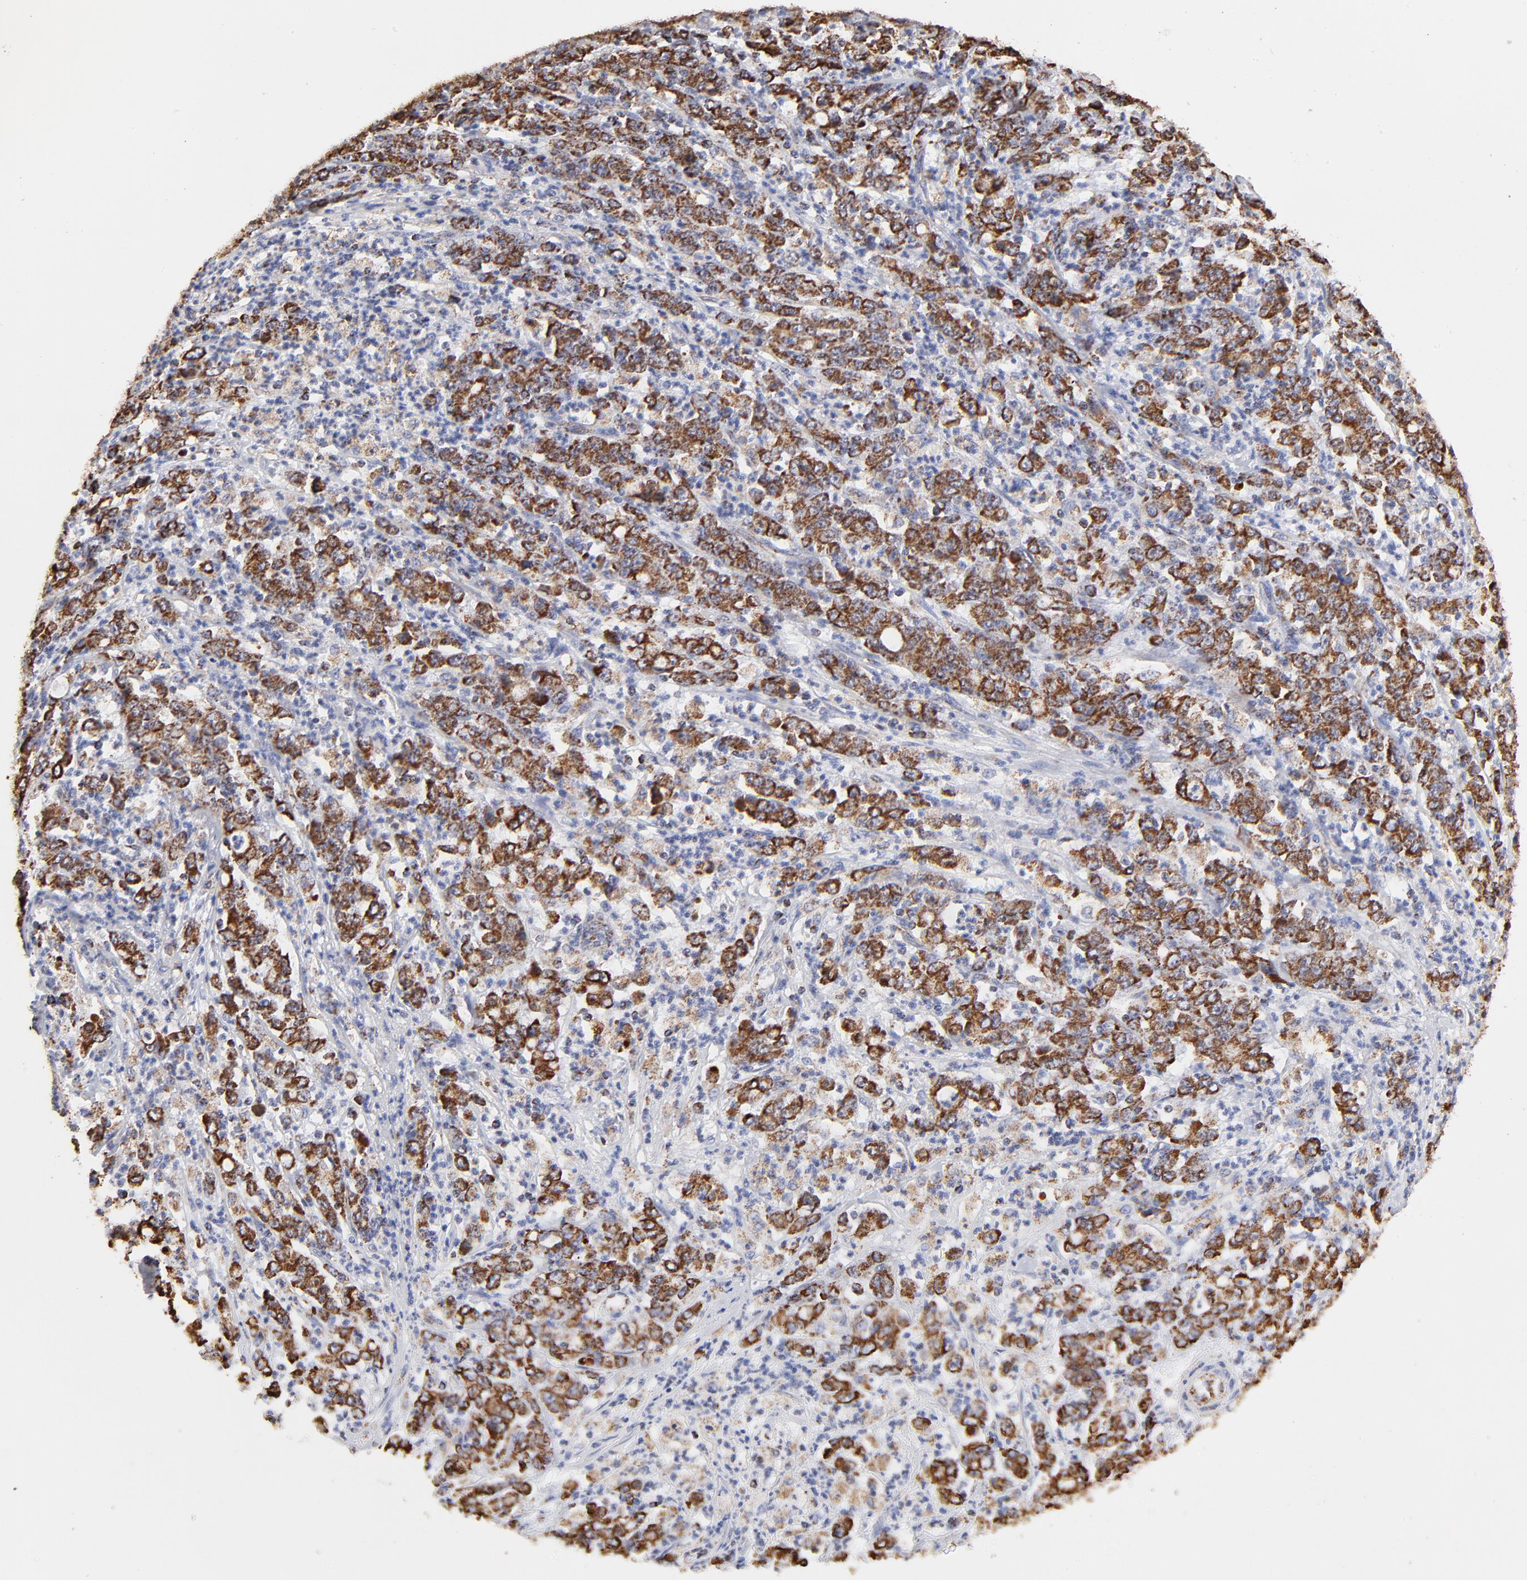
{"staining": {"intensity": "strong", "quantity": ">75%", "location": "cytoplasmic/membranous"}, "tissue": "stomach cancer", "cell_type": "Tumor cells", "image_type": "cancer", "snomed": [{"axis": "morphology", "description": "Adenocarcinoma, NOS"}, {"axis": "topography", "description": "Stomach, lower"}], "caption": "Immunohistochemical staining of adenocarcinoma (stomach) displays high levels of strong cytoplasmic/membranous protein expression in about >75% of tumor cells. (DAB (3,3'-diaminobenzidine) IHC with brightfield microscopy, high magnification).", "gene": "COX4I1", "patient": {"sex": "female", "age": 71}}